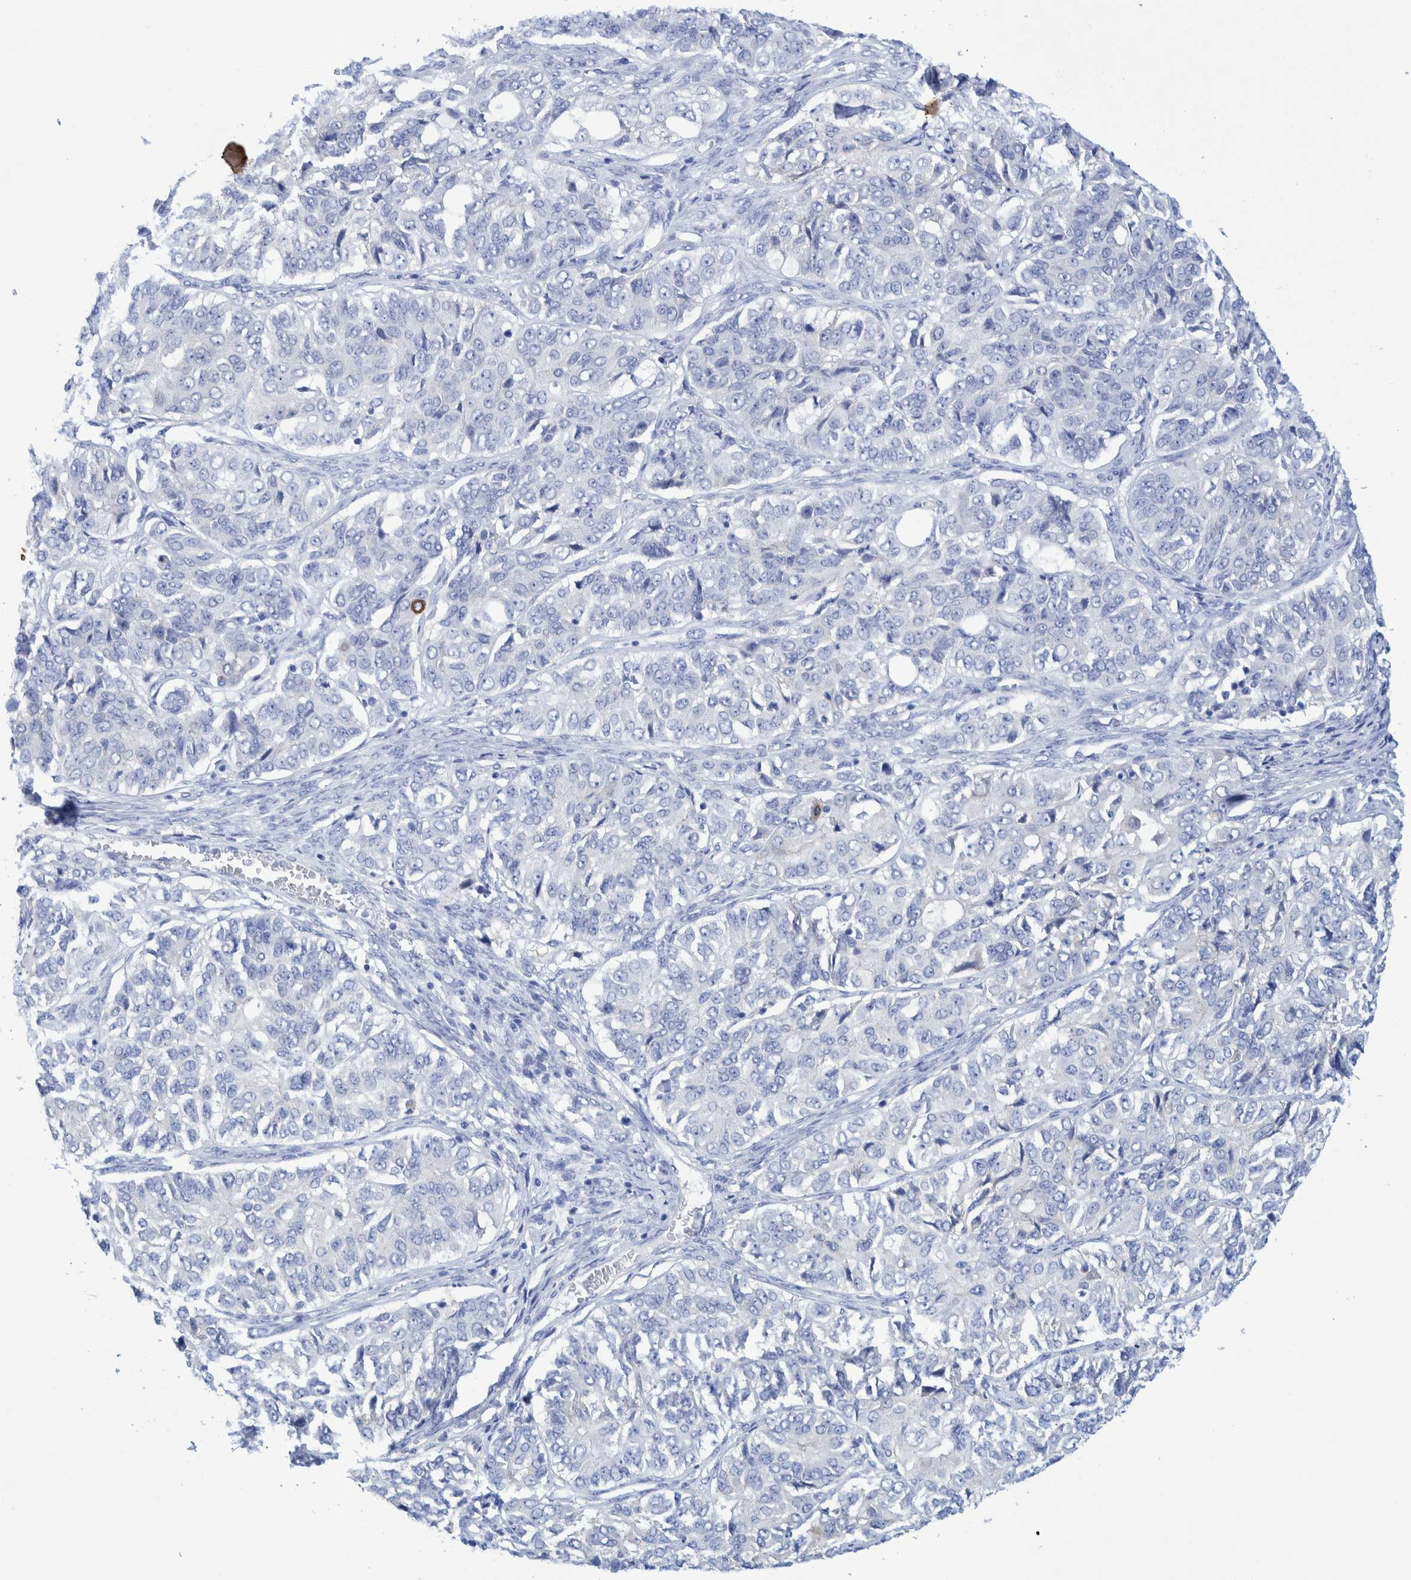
{"staining": {"intensity": "negative", "quantity": "none", "location": "none"}, "tissue": "ovarian cancer", "cell_type": "Tumor cells", "image_type": "cancer", "snomed": [{"axis": "morphology", "description": "Carcinoma, endometroid"}, {"axis": "topography", "description": "Ovary"}], "caption": "DAB (3,3'-diaminobenzidine) immunohistochemical staining of endometroid carcinoma (ovarian) reveals no significant staining in tumor cells.", "gene": "PERP", "patient": {"sex": "female", "age": 51}}